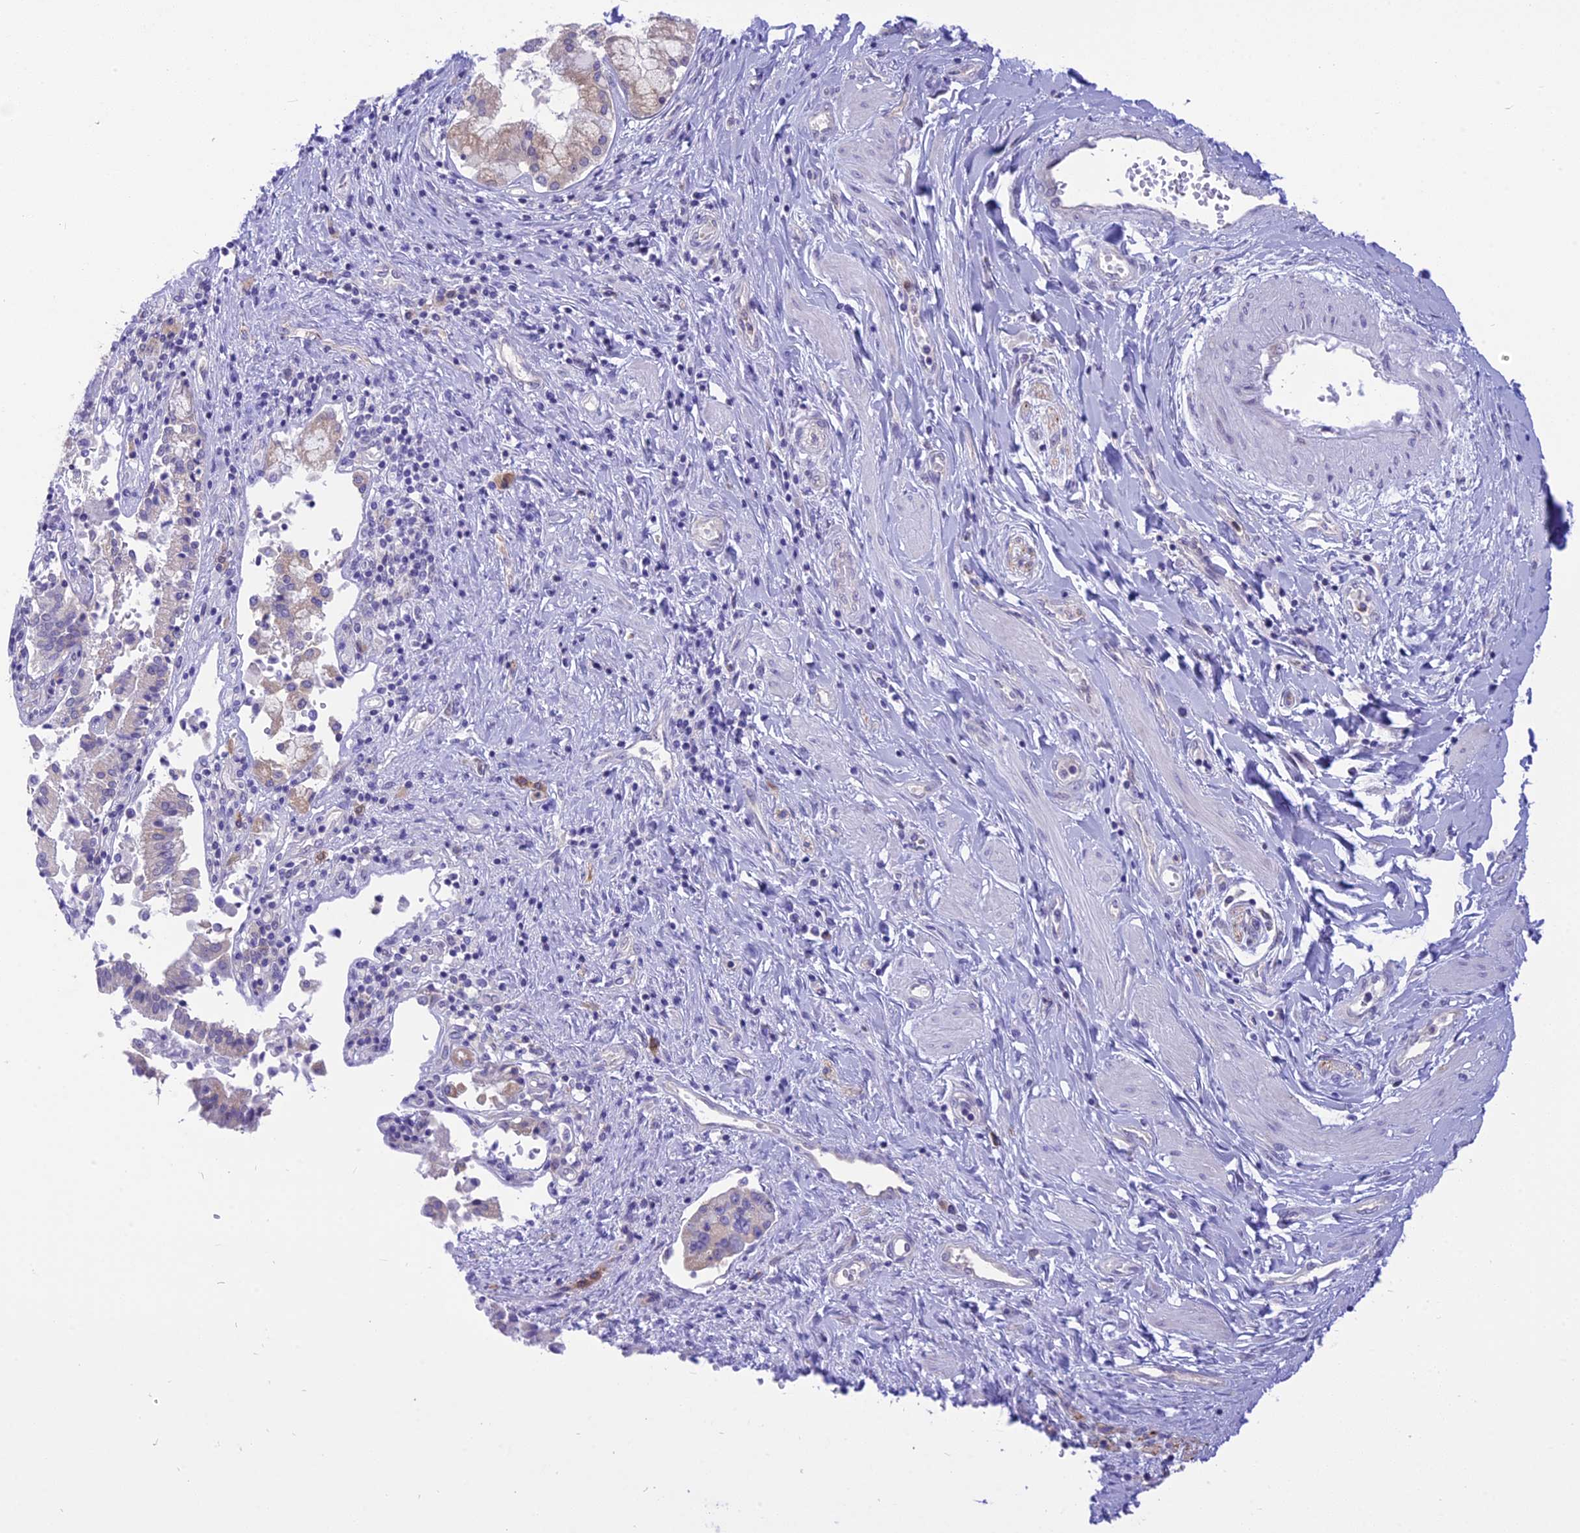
{"staining": {"intensity": "negative", "quantity": "none", "location": "none"}, "tissue": "pancreatic cancer", "cell_type": "Tumor cells", "image_type": "cancer", "snomed": [{"axis": "morphology", "description": "Adenocarcinoma, NOS"}, {"axis": "topography", "description": "Pancreas"}], "caption": "Human pancreatic adenocarcinoma stained for a protein using immunohistochemistry shows no positivity in tumor cells.", "gene": "DCAF16", "patient": {"sex": "male", "age": 46}}